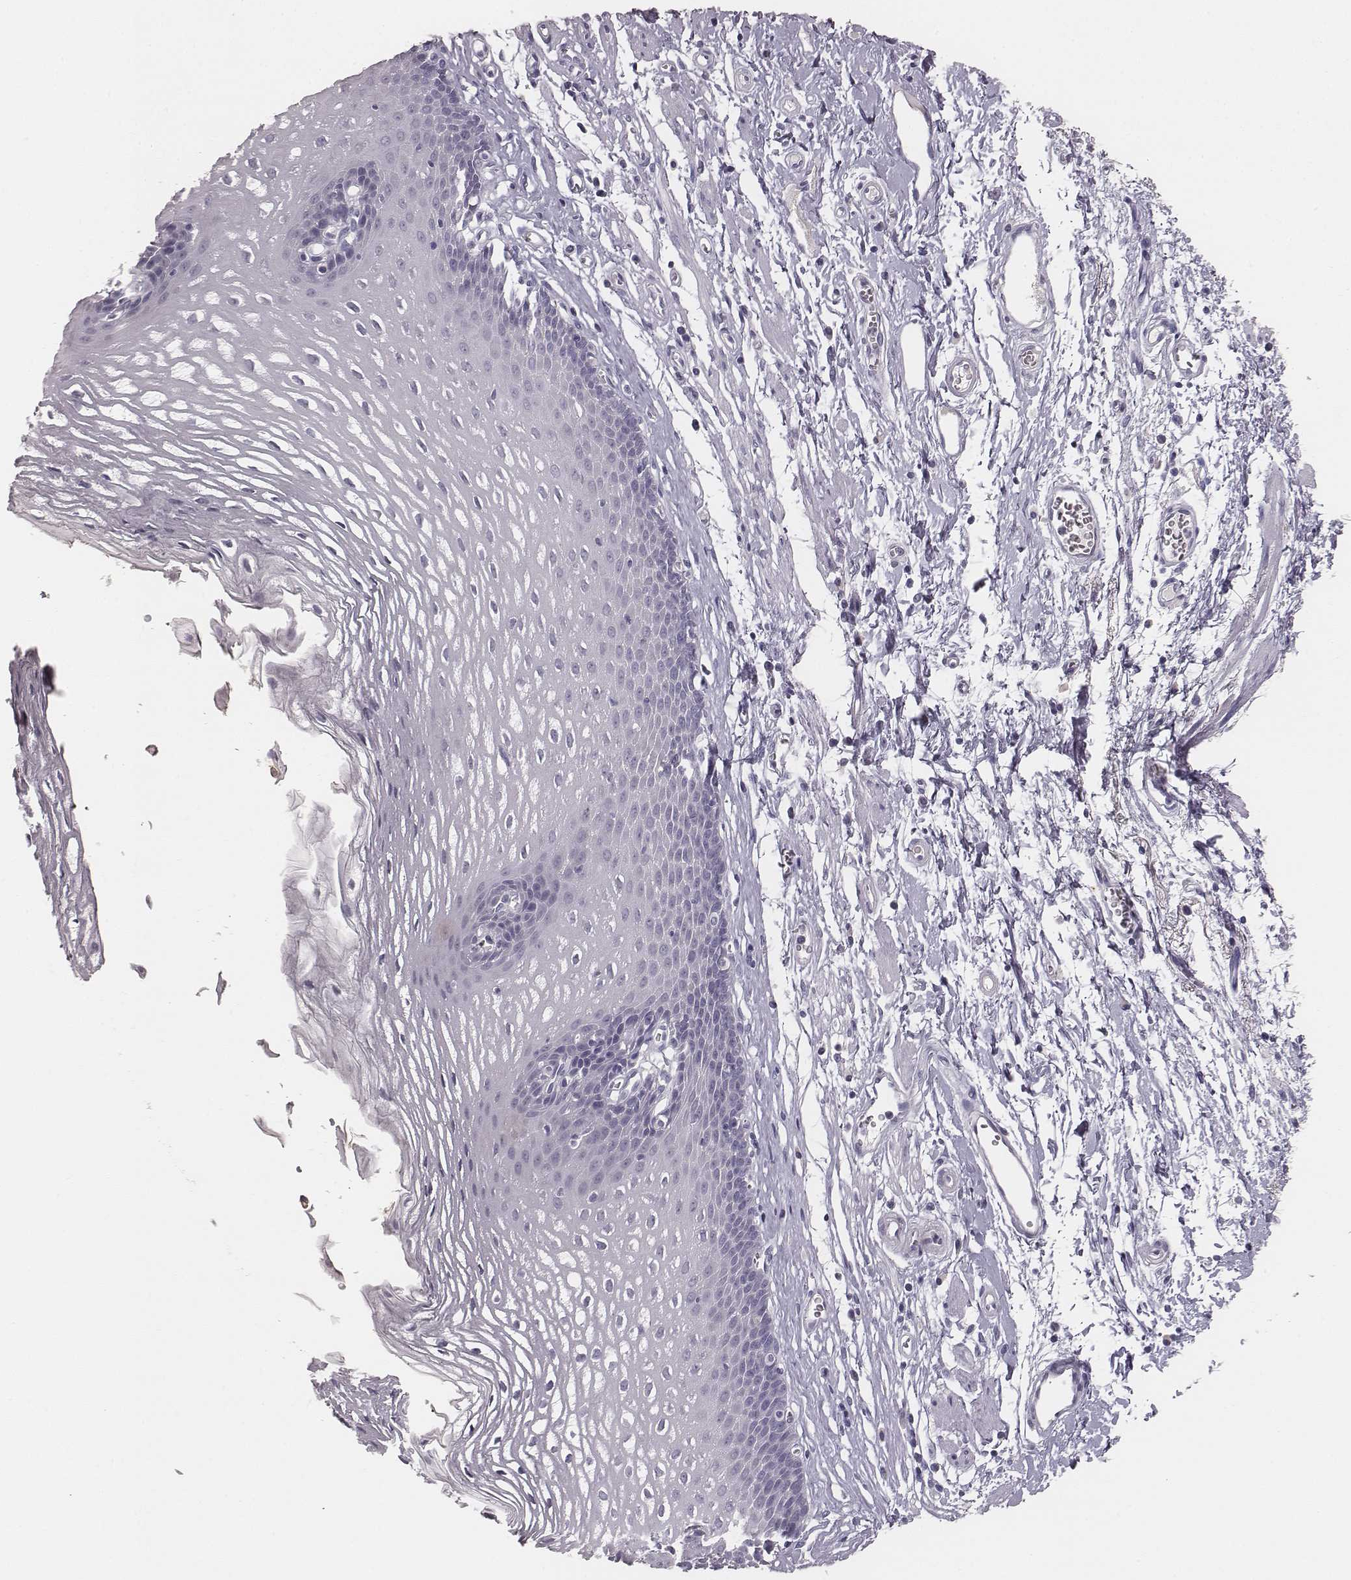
{"staining": {"intensity": "negative", "quantity": "none", "location": "none"}, "tissue": "esophagus", "cell_type": "Squamous epithelial cells", "image_type": "normal", "snomed": [{"axis": "morphology", "description": "Normal tissue, NOS"}, {"axis": "topography", "description": "Esophagus"}], "caption": "IHC micrograph of normal esophagus: human esophagus stained with DAB shows no significant protein staining in squamous epithelial cells.", "gene": "MYH6", "patient": {"sex": "male", "age": 72}}